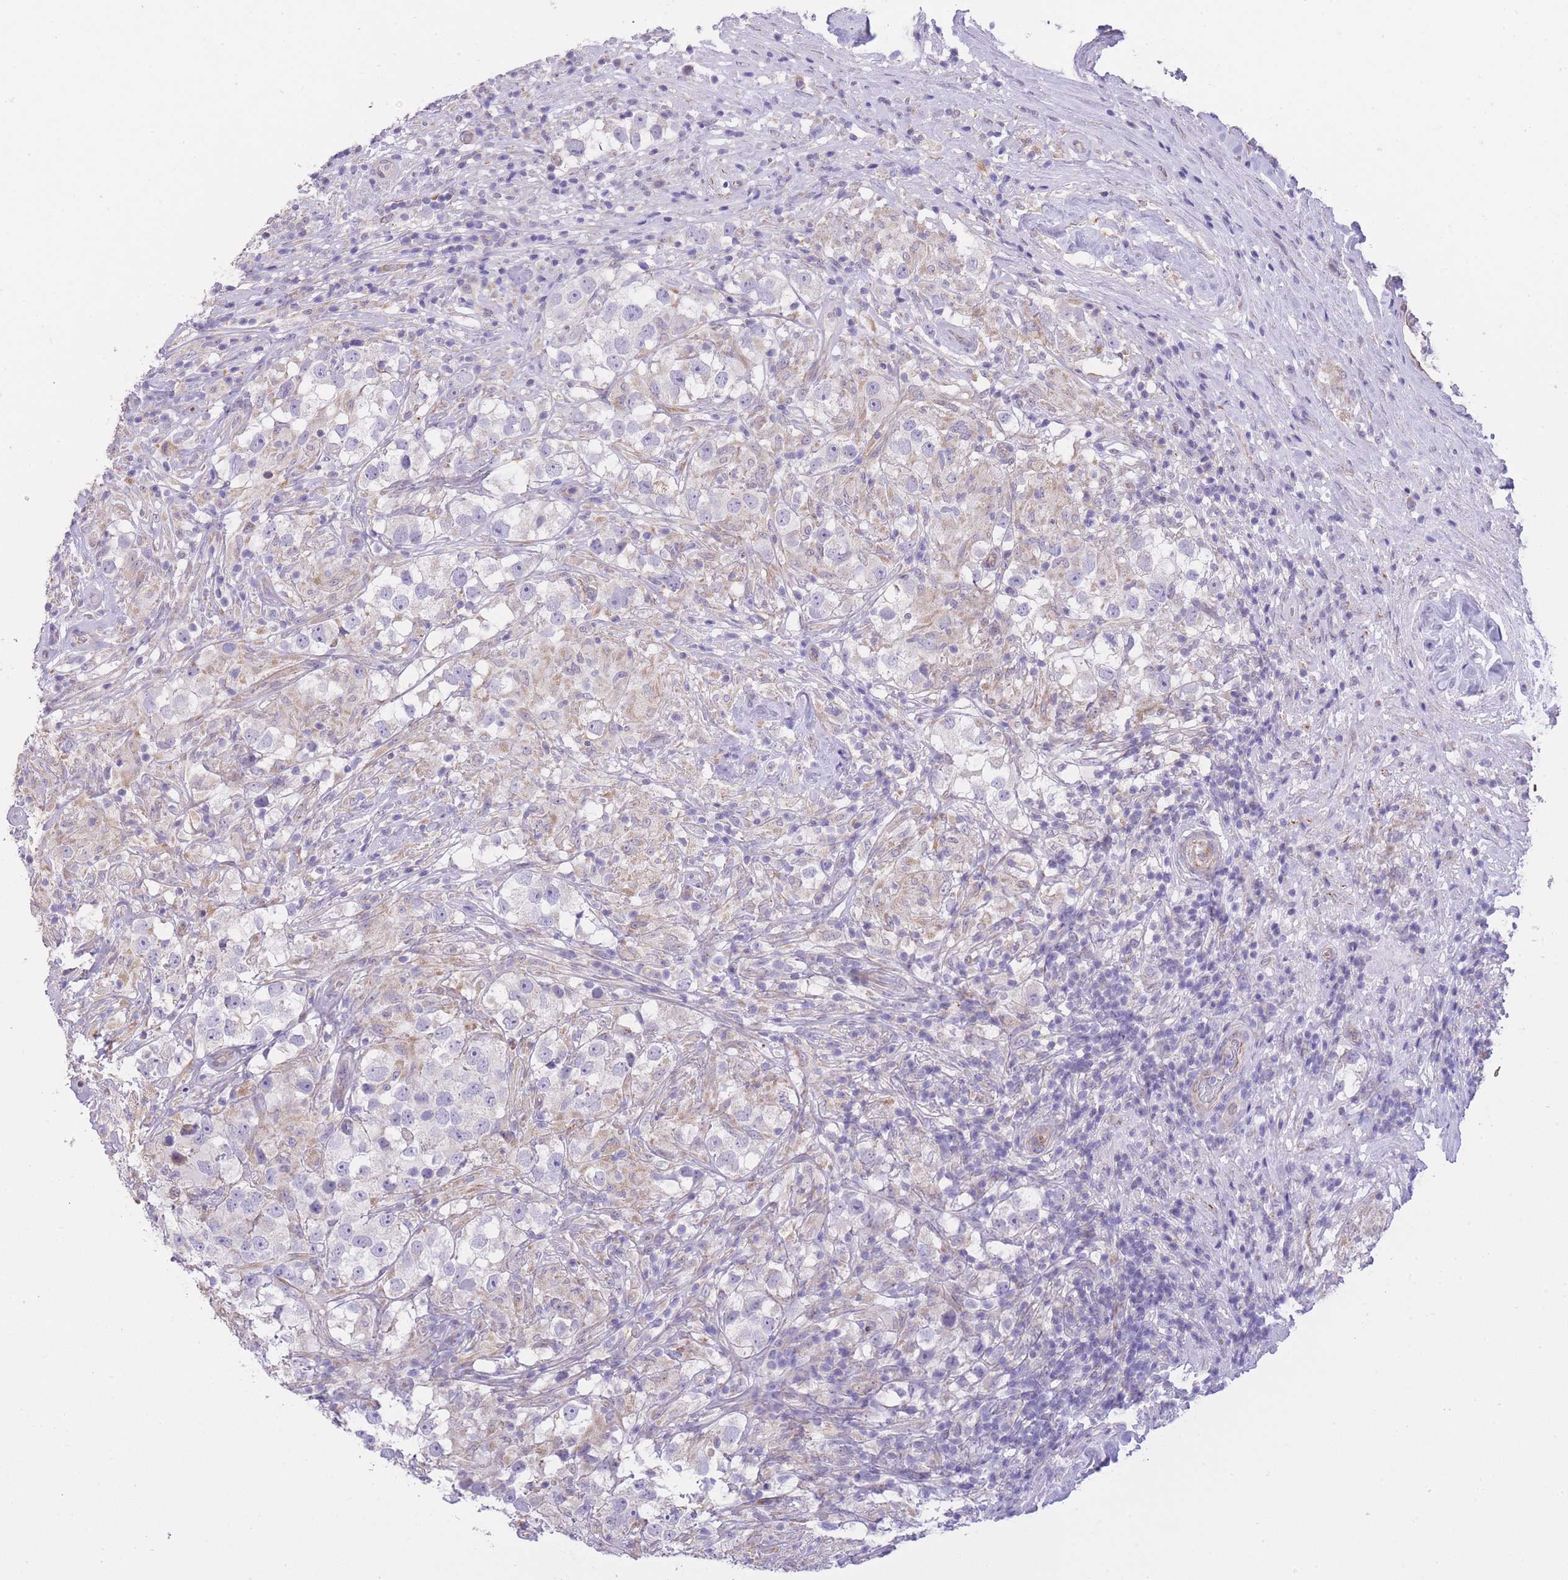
{"staining": {"intensity": "negative", "quantity": "none", "location": "none"}, "tissue": "testis cancer", "cell_type": "Tumor cells", "image_type": "cancer", "snomed": [{"axis": "morphology", "description": "Seminoma, NOS"}, {"axis": "topography", "description": "Testis"}], "caption": "Immunohistochemistry (IHC) histopathology image of neoplastic tissue: human testis cancer stained with DAB demonstrates no significant protein staining in tumor cells. The staining is performed using DAB brown chromogen with nuclei counter-stained in using hematoxylin.", "gene": "CTBP1", "patient": {"sex": "male", "age": 46}}